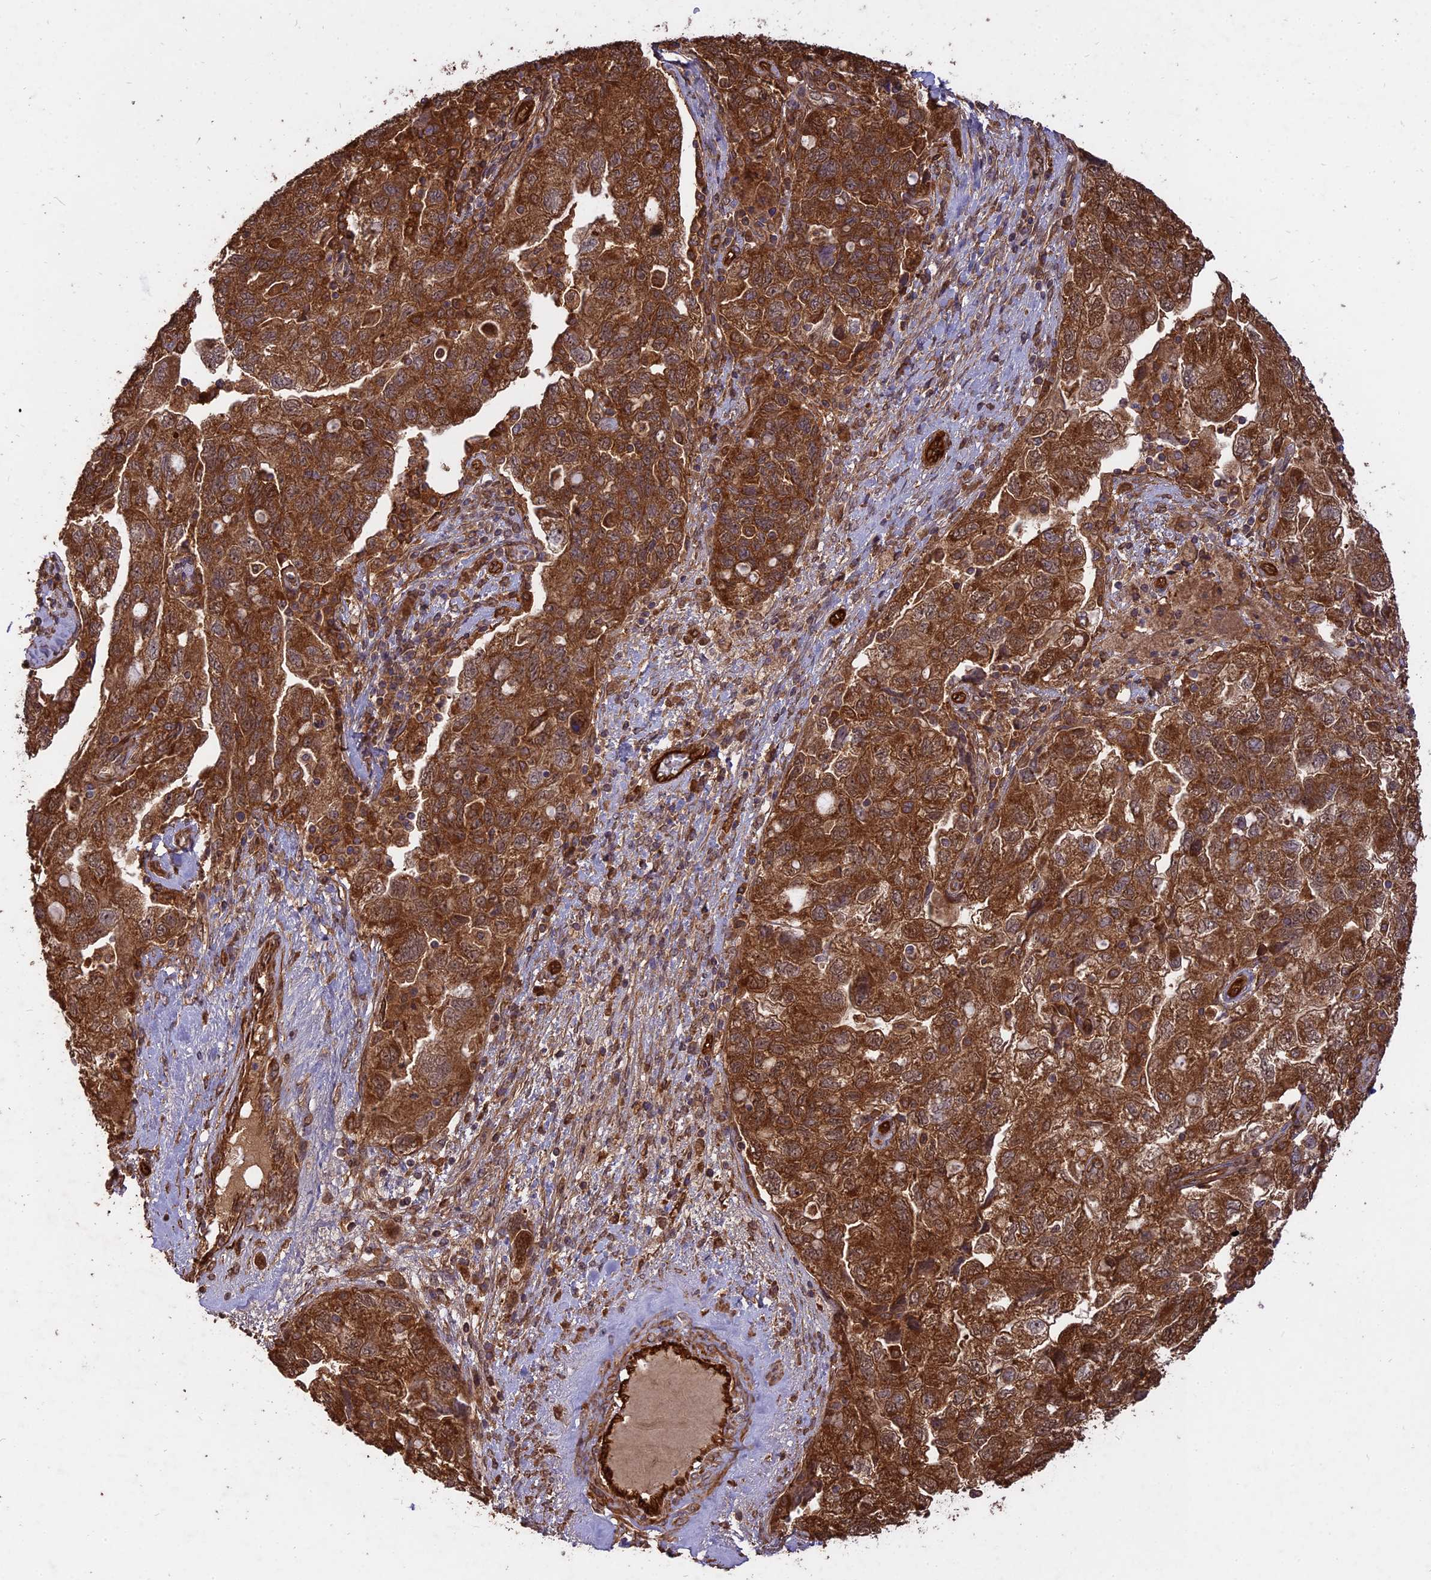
{"staining": {"intensity": "strong", "quantity": ">75%", "location": "cytoplasmic/membranous"}, "tissue": "ovarian cancer", "cell_type": "Tumor cells", "image_type": "cancer", "snomed": [{"axis": "morphology", "description": "Carcinoma, NOS"}, {"axis": "morphology", "description": "Cystadenocarcinoma, serous, NOS"}, {"axis": "topography", "description": "Ovary"}], "caption": "This photomicrograph reveals IHC staining of human ovarian cancer, with high strong cytoplasmic/membranous expression in approximately >75% of tumor cells.", "gene": "SAC3D1", "patient": {"sex": "female", "age": 69}}